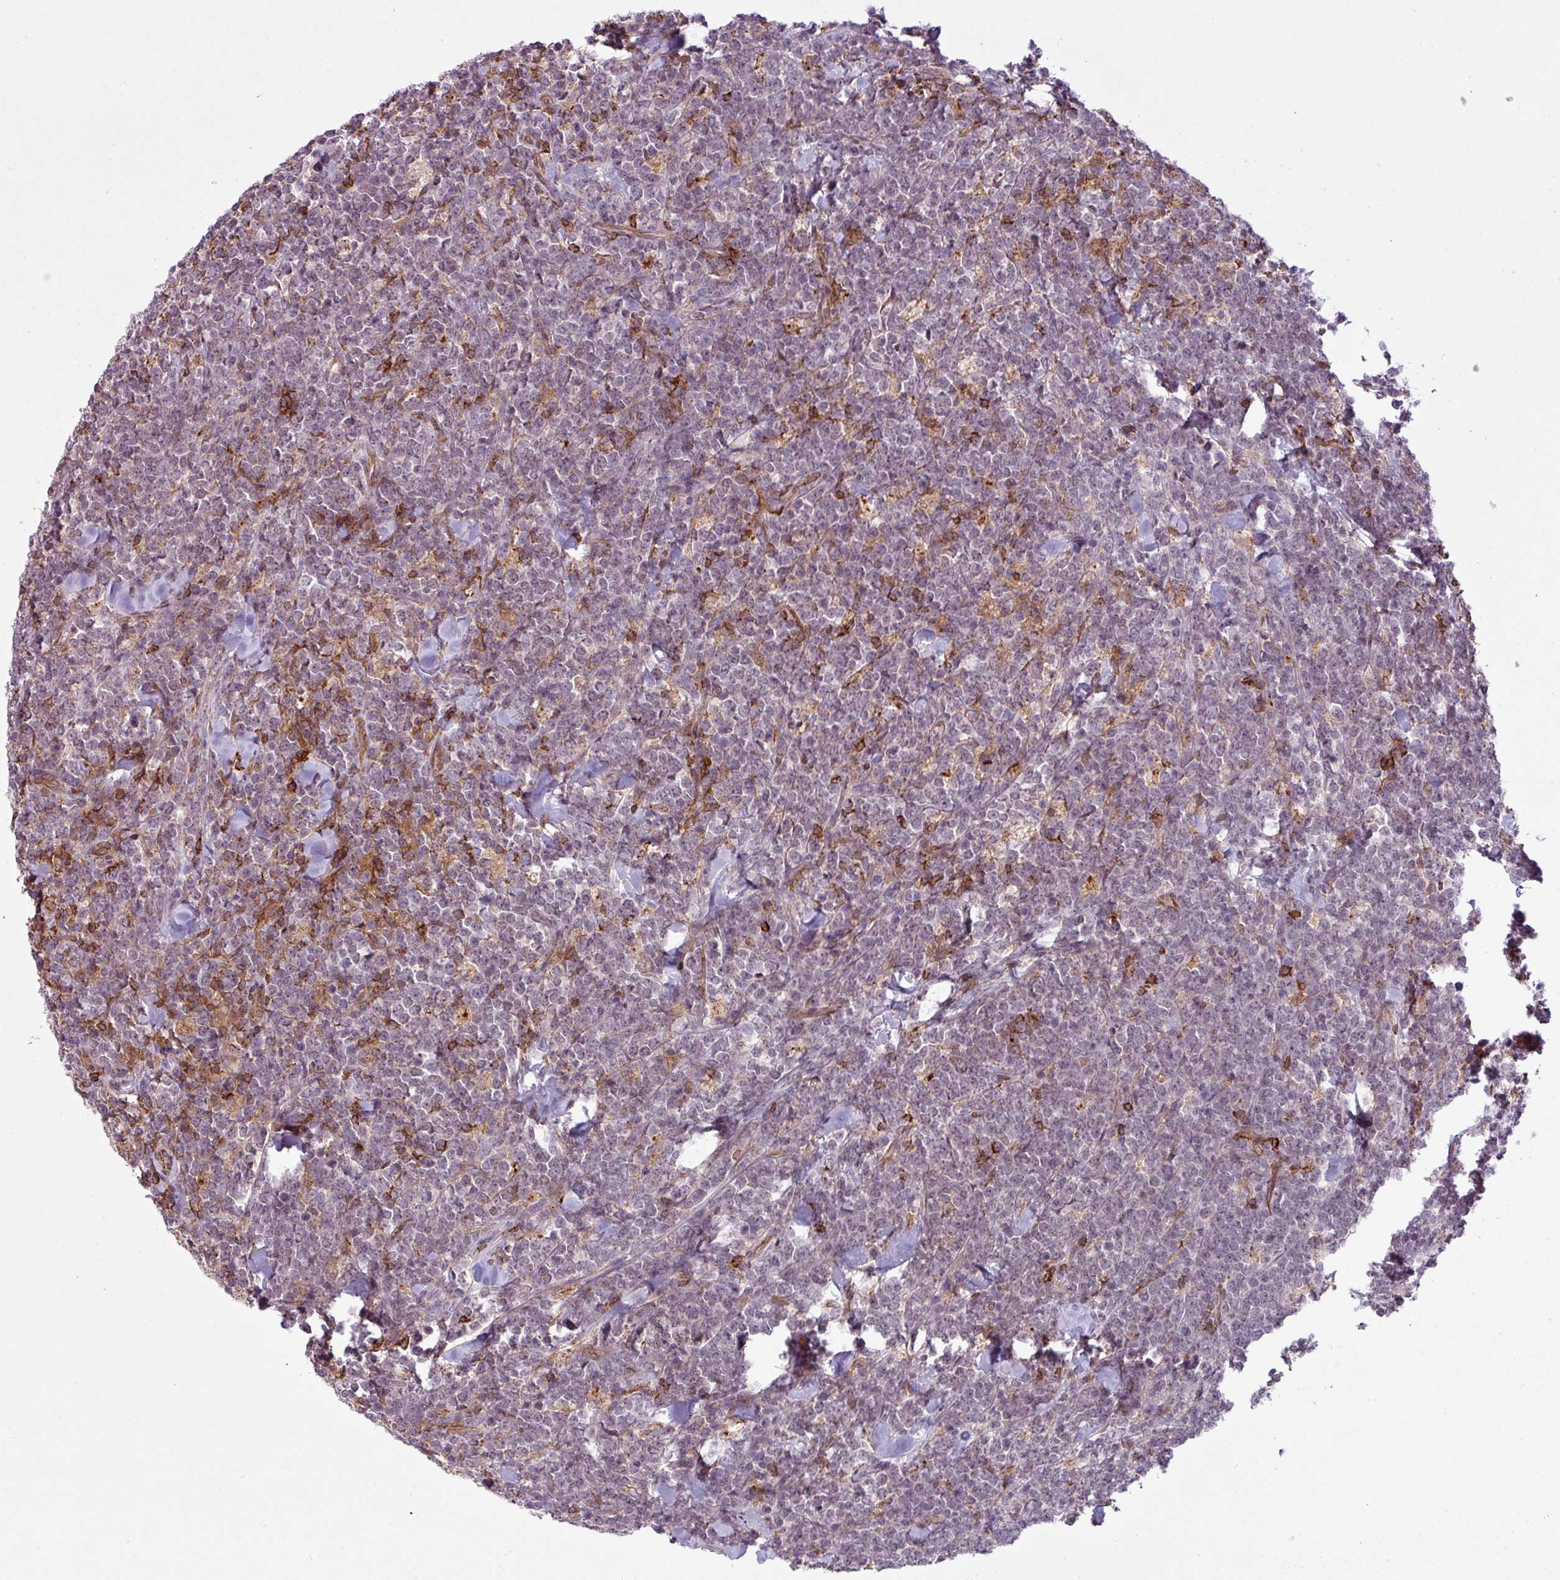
{"staining": {"intensity": "negative", "quantity": "none", "location": "none"}, "tissue": "lymphoma", "cell_type": "Tumor cells", "image_type": "cancer", "snomed": [{"axis": "morphology", "description": "Malignant lymphoma, non-Hodgkin's type, High grade"}, {"axis": "topography", "description": "Small intestine"}, {"axis": "topography", "description": "Colon"}], "caption": "Photomicrograph shows no protein expression in tumor cells of lymphoma tissue.", "gene": "ZC2HC1C", "patient": {"sex": "male", "age": 8}}